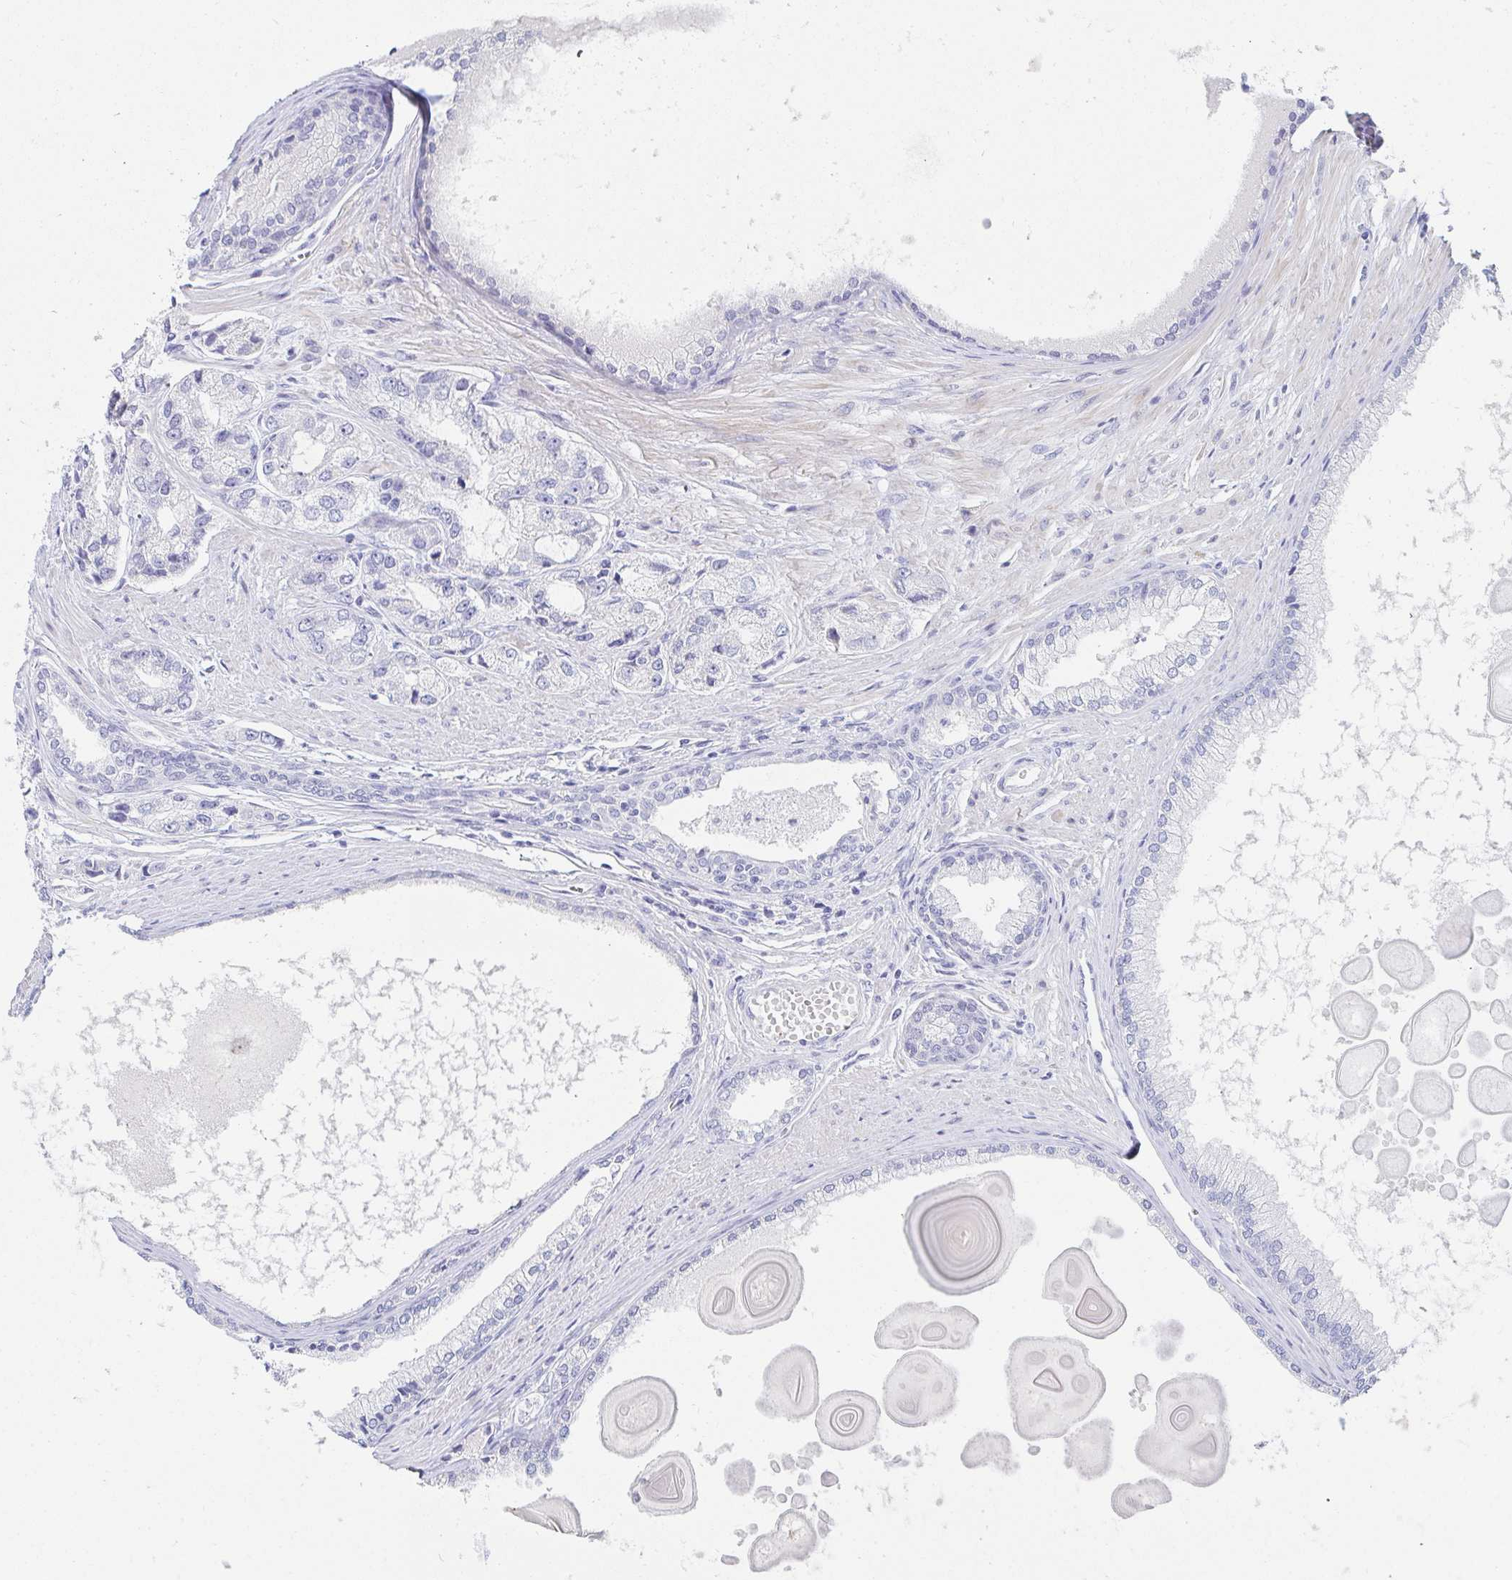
{"staining": {"intensity": "negative", "quantity": "none", "location": "none"}, "tissue": "prostate cancer", "cell_type": "Tumor cells", "image_type": "cancer", "snomed": [{"axis": "morphology", "description": "Adenocarcinoma, Low grade"}, {"axis": "topography", "description": "Prostate"}], "caption": "This is an immunohistochemistry (IHC) photomicrograph of prostate cancer. There is no positivity in tumor cells.", "gene": "C4orf17", "patient": {"sex": "male", "age": 69}}